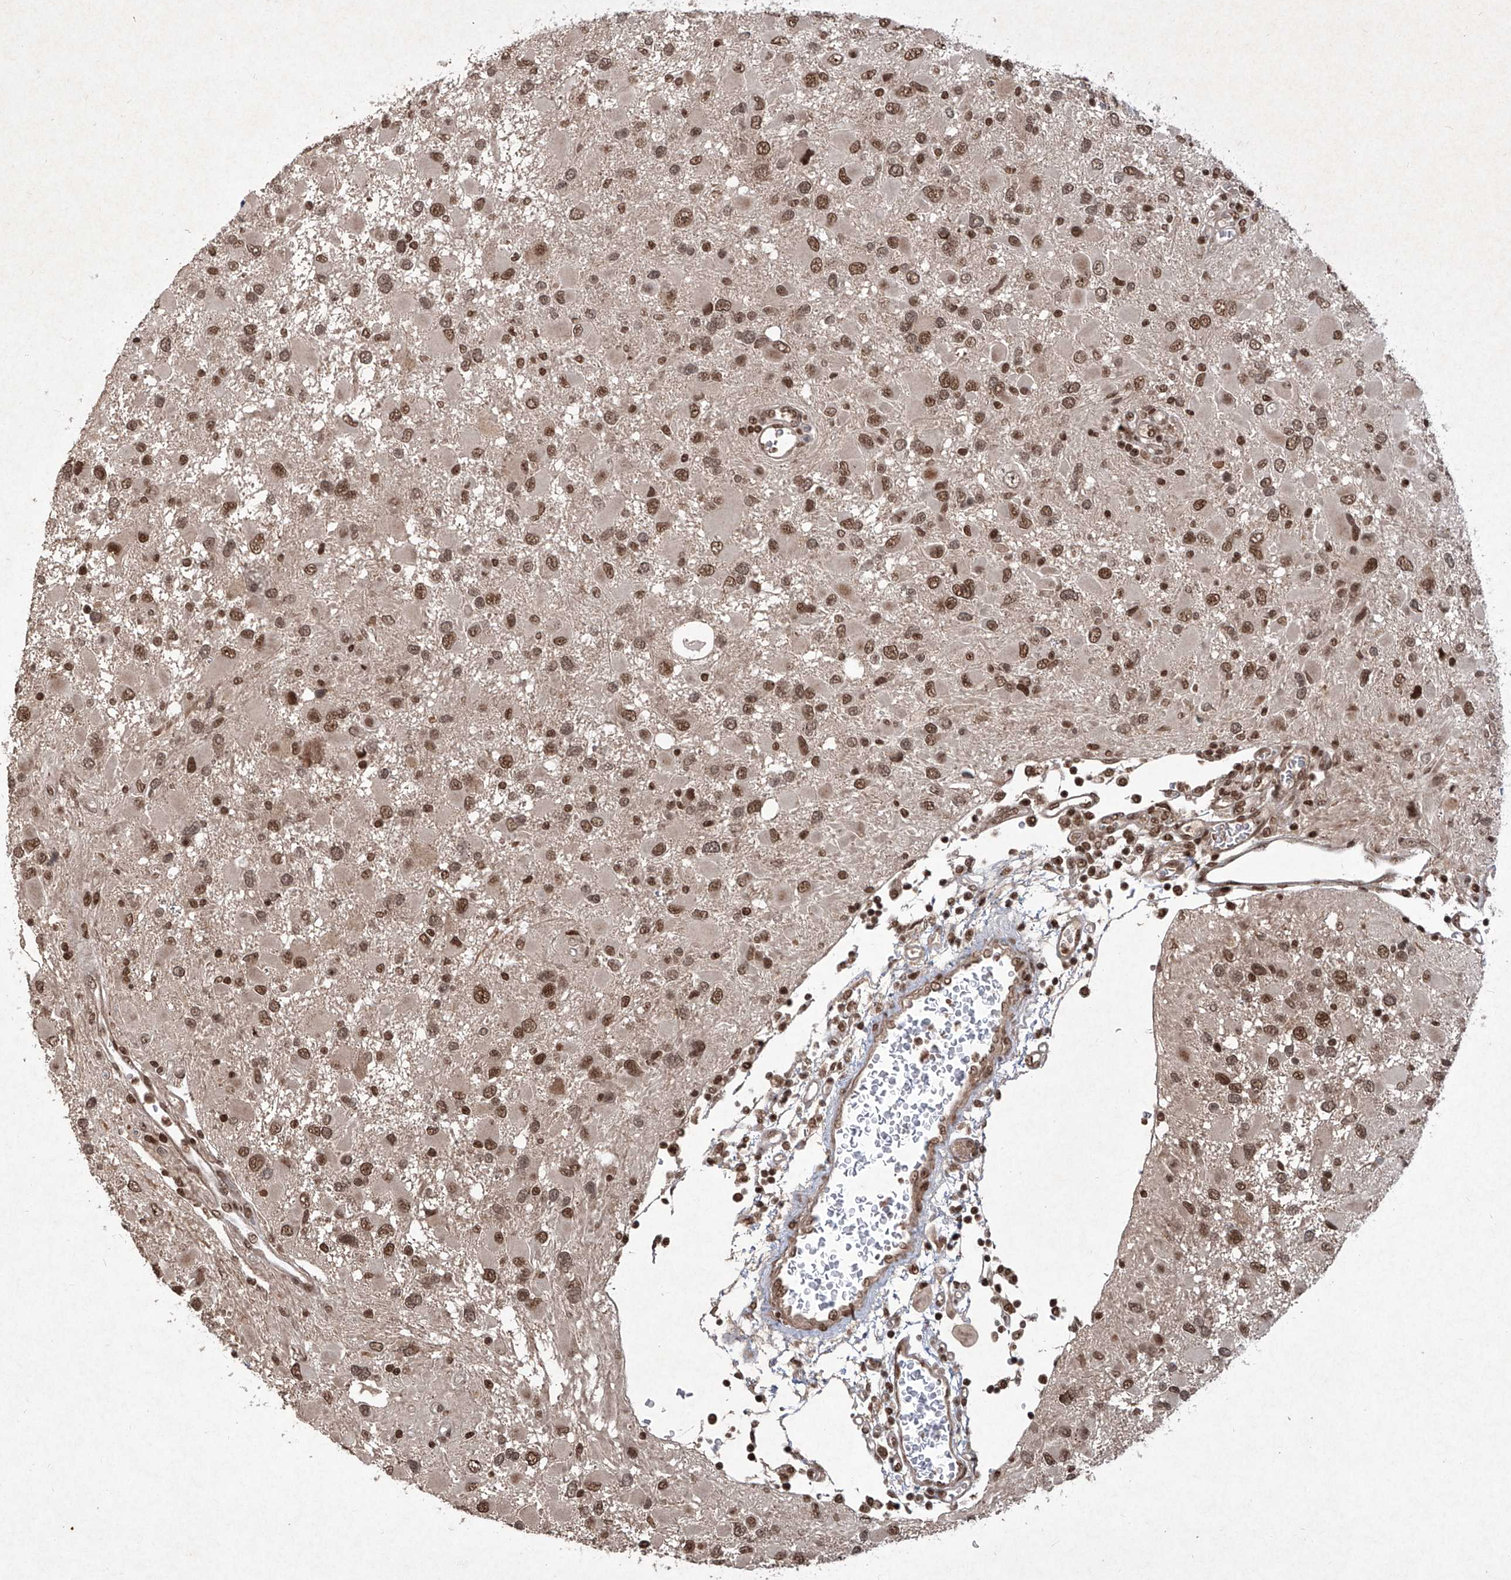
{"staining": {"intensity": "moderate", "quantity": ">75%", "location": "nuclear"}, "tissue": "glioma", "cell_type": "Tumor cells", "image_type": "cancer", "snomed": [{"axis": "morphology", "description": "Glioma, malignant, High grade"}, {"axis": "topography", "description": "Brain"}], "caption": "Immunohistochemistry (IHC) micrograph of glioma stained for a protein (brown), which exhibits medium levels of moderate nuclear expression in approximately >75% of tumor cells.", "gene": "IRF2", "patient": {"sex": "male", "age": 53}}